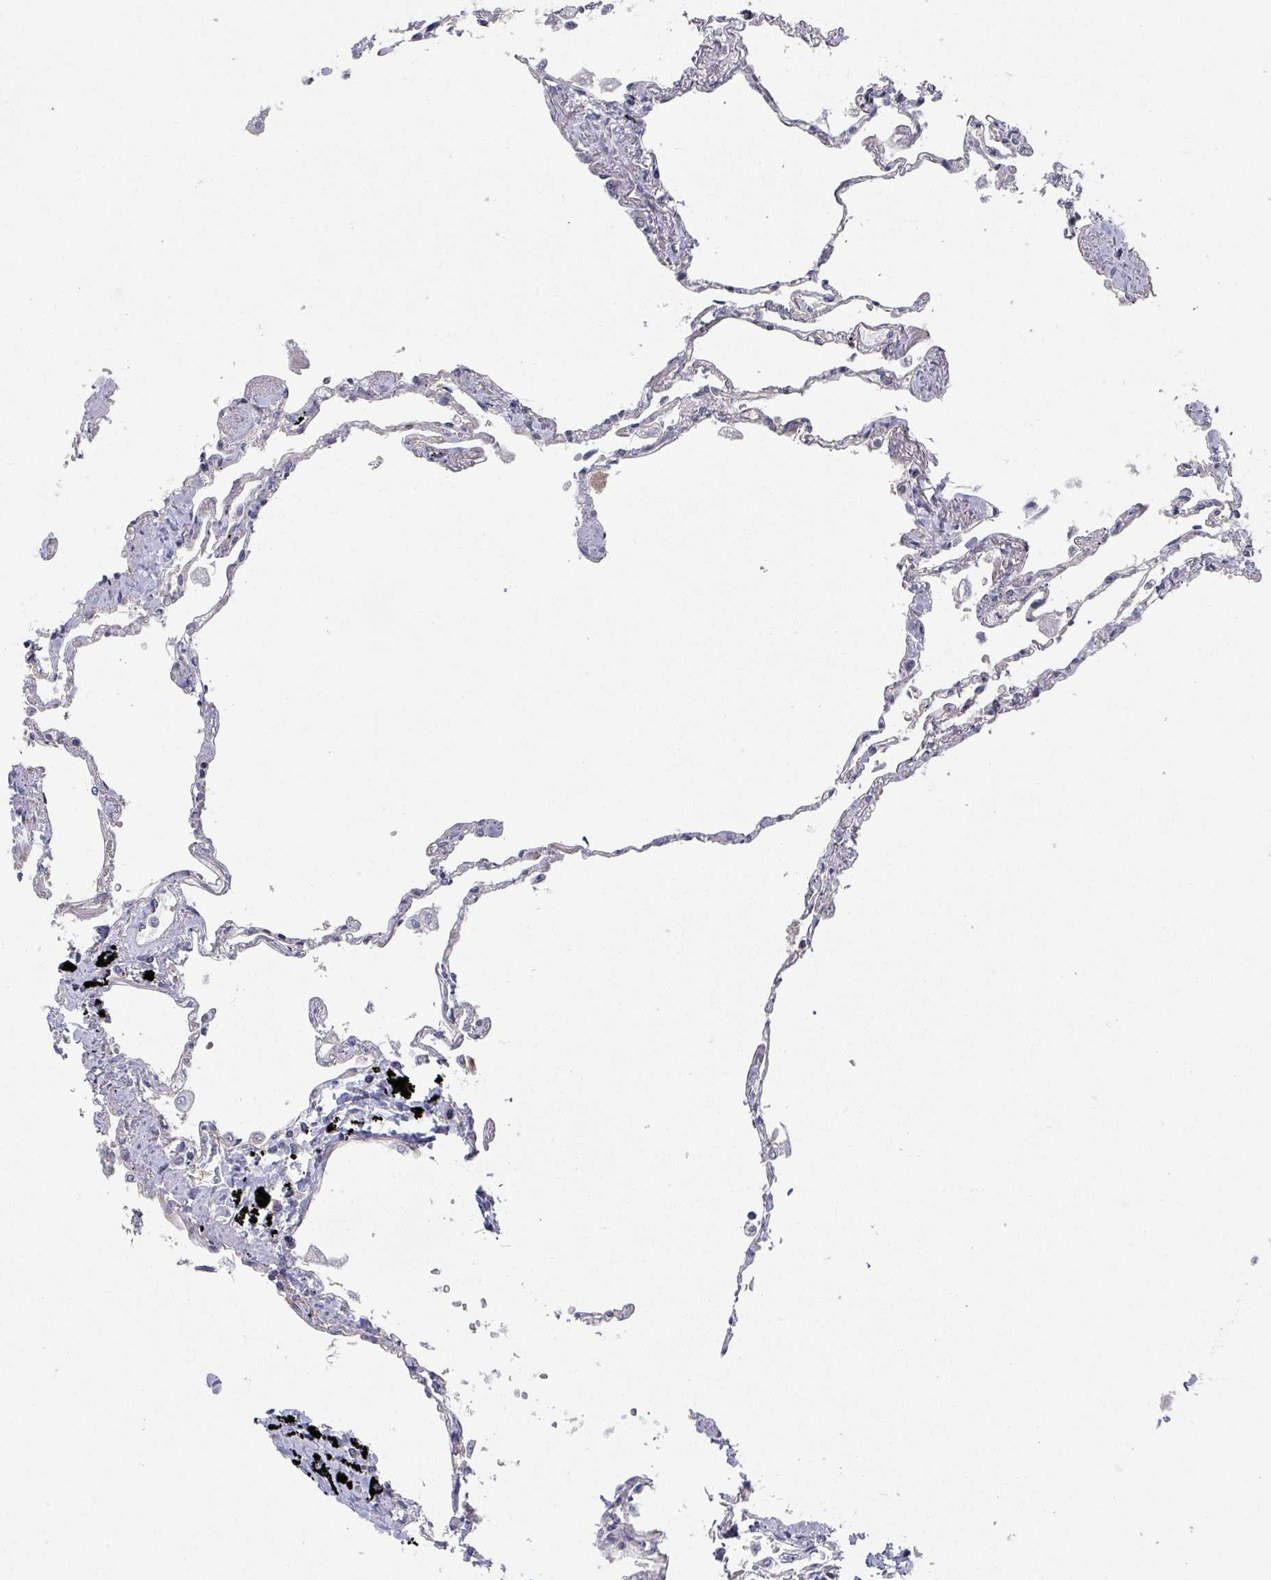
{"staining": {"intensity": "moderate", "quantity": "<25%", "location": "cytoplasmic/membranous,nuclear"}, "tissue": "lung", "cell_type": "Alveolar cells", "image_type": "normal", "snomed": [{"axis": "morphology", "description": "Normal tissue, NOS"}, {"axis": "topography", "description": "Lung"}], "caption": "Lung stained with a brown dye displays moderate cytoplasmic/membranous,nuclear positive expression in approximately <25% of alveolar cells.", "gene": "GOLGA7B", "patient": {"sex": "female", "age": 67}}